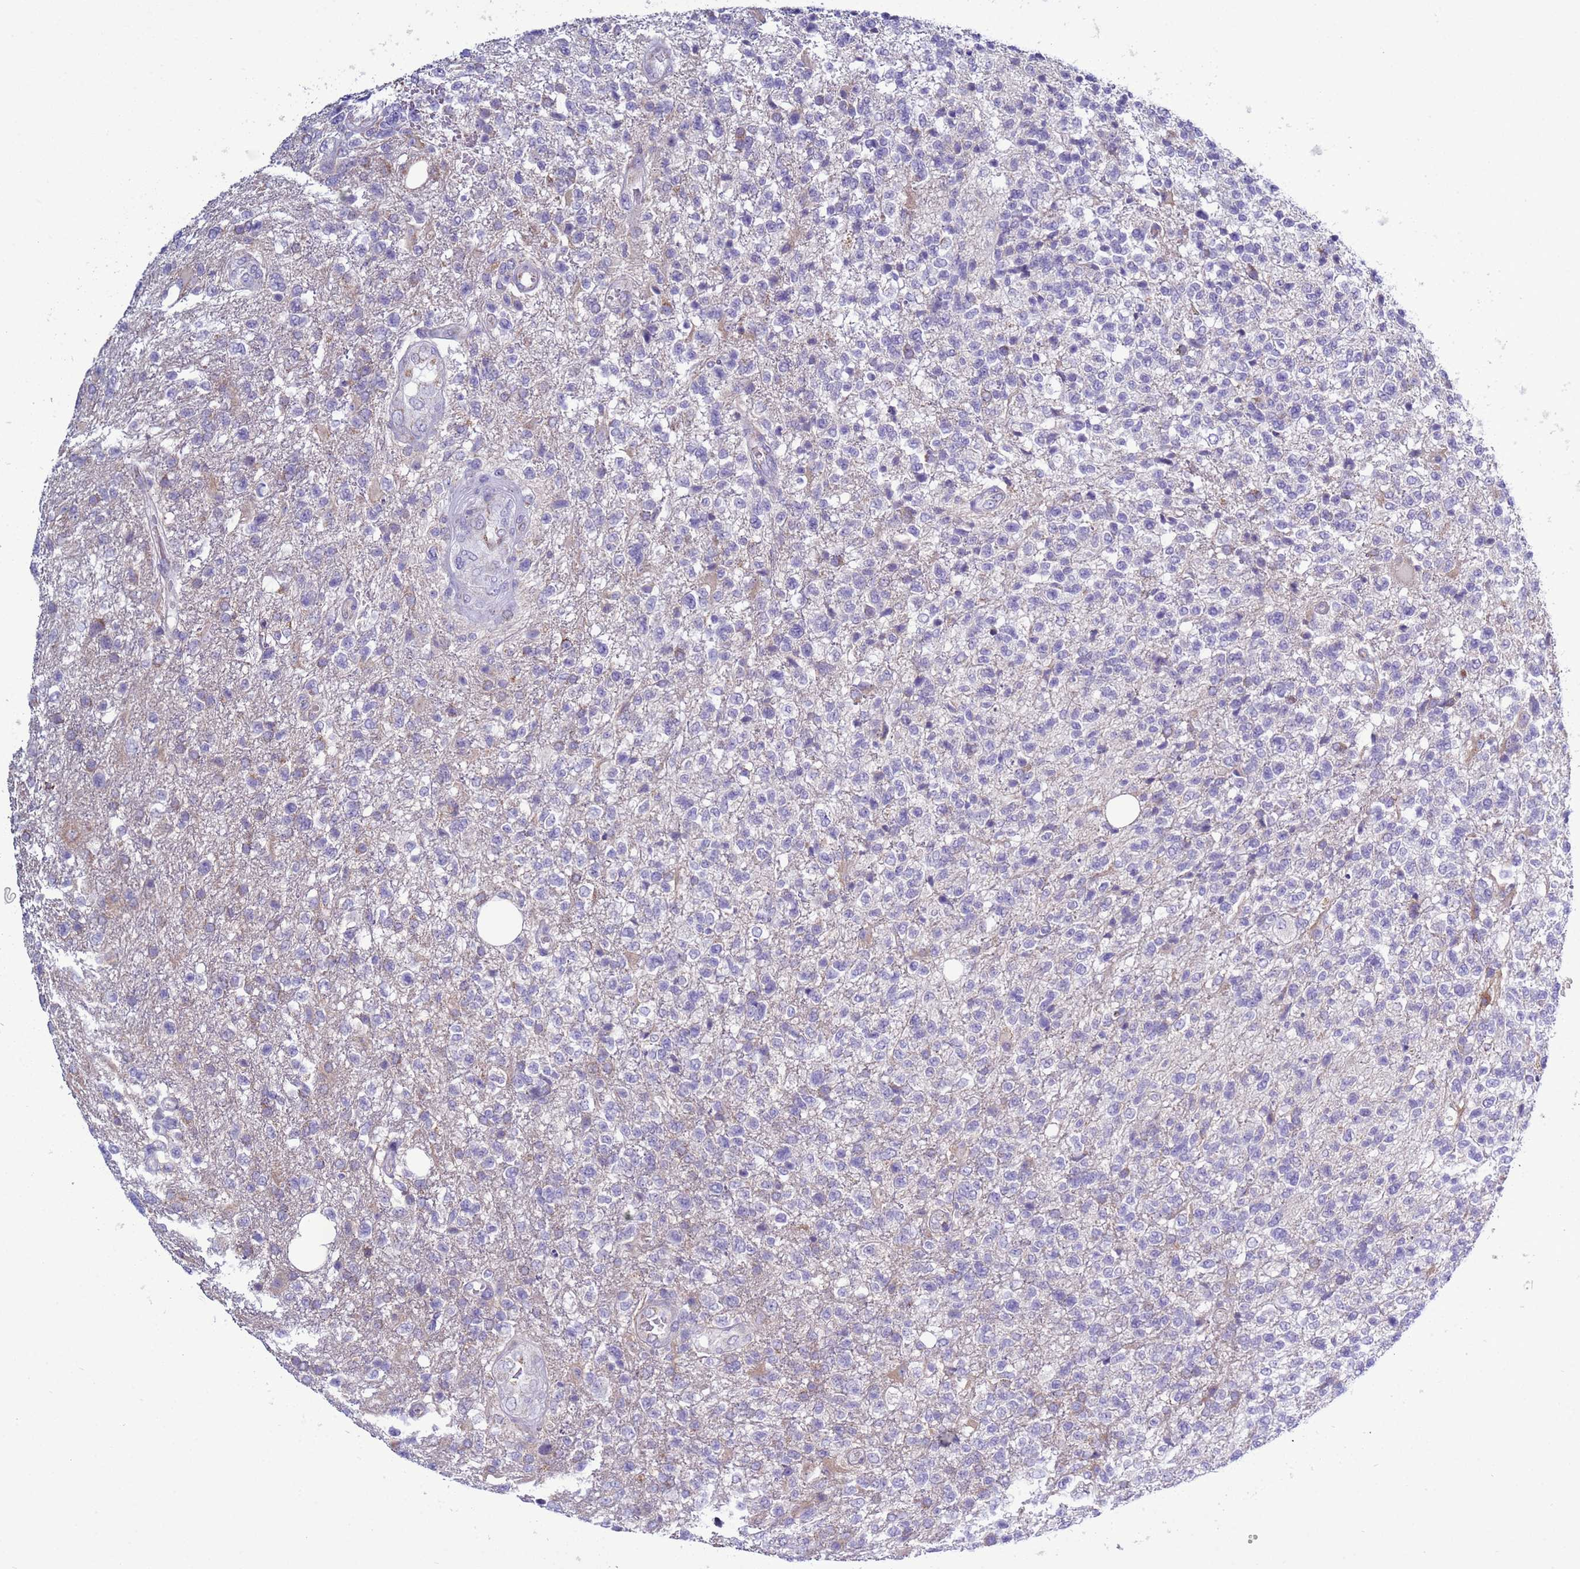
{"staining": {"intensity": "weak", "quantity": "<25%", "location": "cytoplasmic/membranous"}, "tissue": "glioma", "cell_type": "Tumor cells", "image_type": "cancer", "snomed": [{"axis": "morphology", "description": "Glioma, malignant, High grade"}, {"axis": "topography", "description": "Brain"}], "caption": "There is no significant positivity in tumor cells of high-grade glioma (malignant).", "gene": "ABHD17B", "patient": {"sex": "male", "age": 56}}